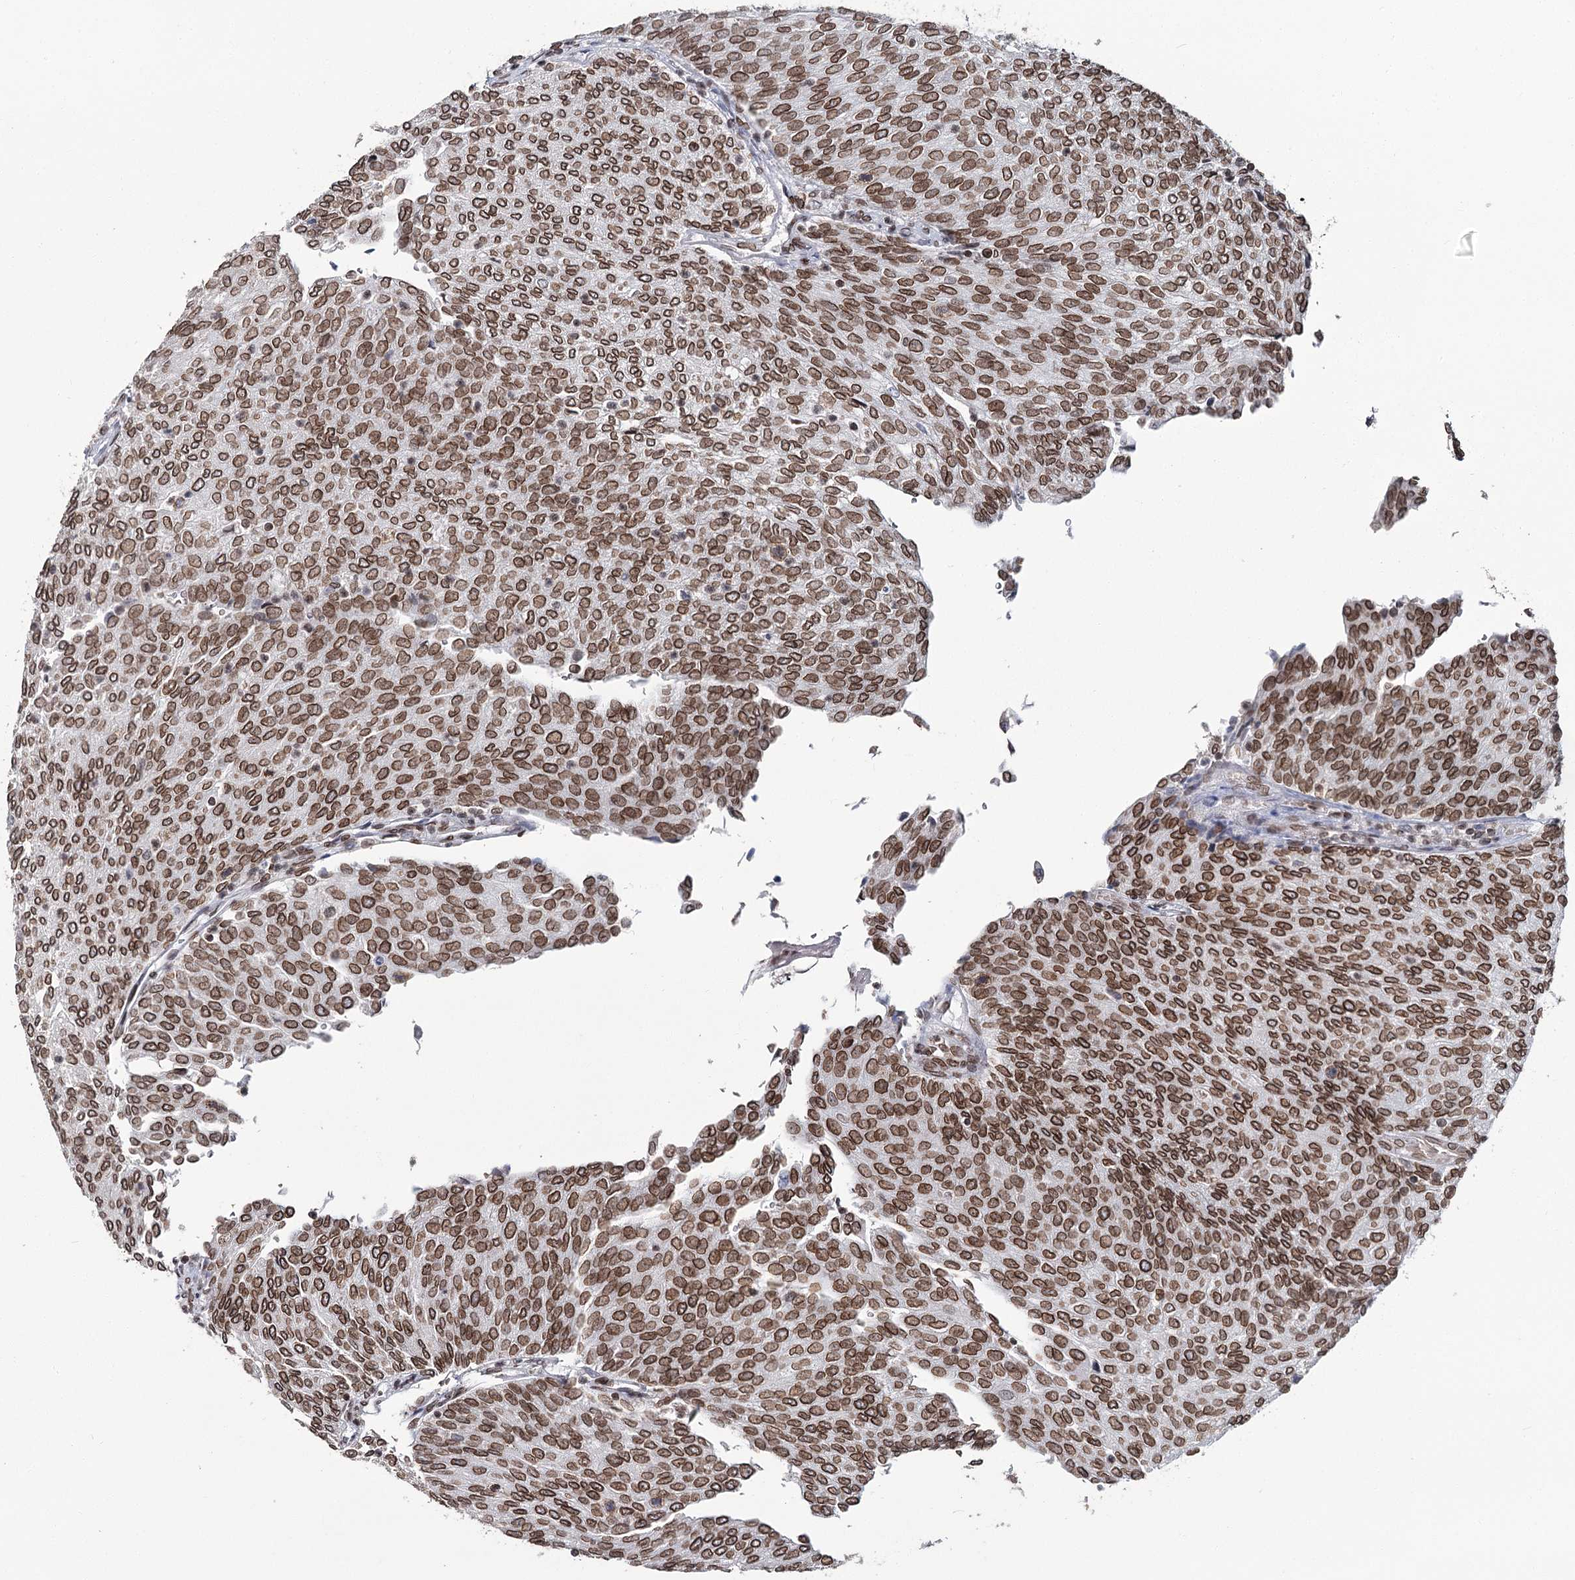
{"staining": {"intensity": "moderate", "quantity": ">75%", "location": "cytoplasmic/membranous,nuclear"}, "tissue": "urothelial cancer", "cell_type": "Tumor cells", "image_type": "cancer", "snomed": [{"axis": "morphology", "description": "Urothelial carcinoma, Low grade"}, {"axis": "topography", "description": "Urinary bladder"}], "caption": "Protein expression analysis of human urothelial cancer reveals moderate cytoplasmic/membranous and nuclear positivity in about >75% of tumor cells.", "gene": "KIAA0930", "patient": {"sex": "female", "age": 79}}